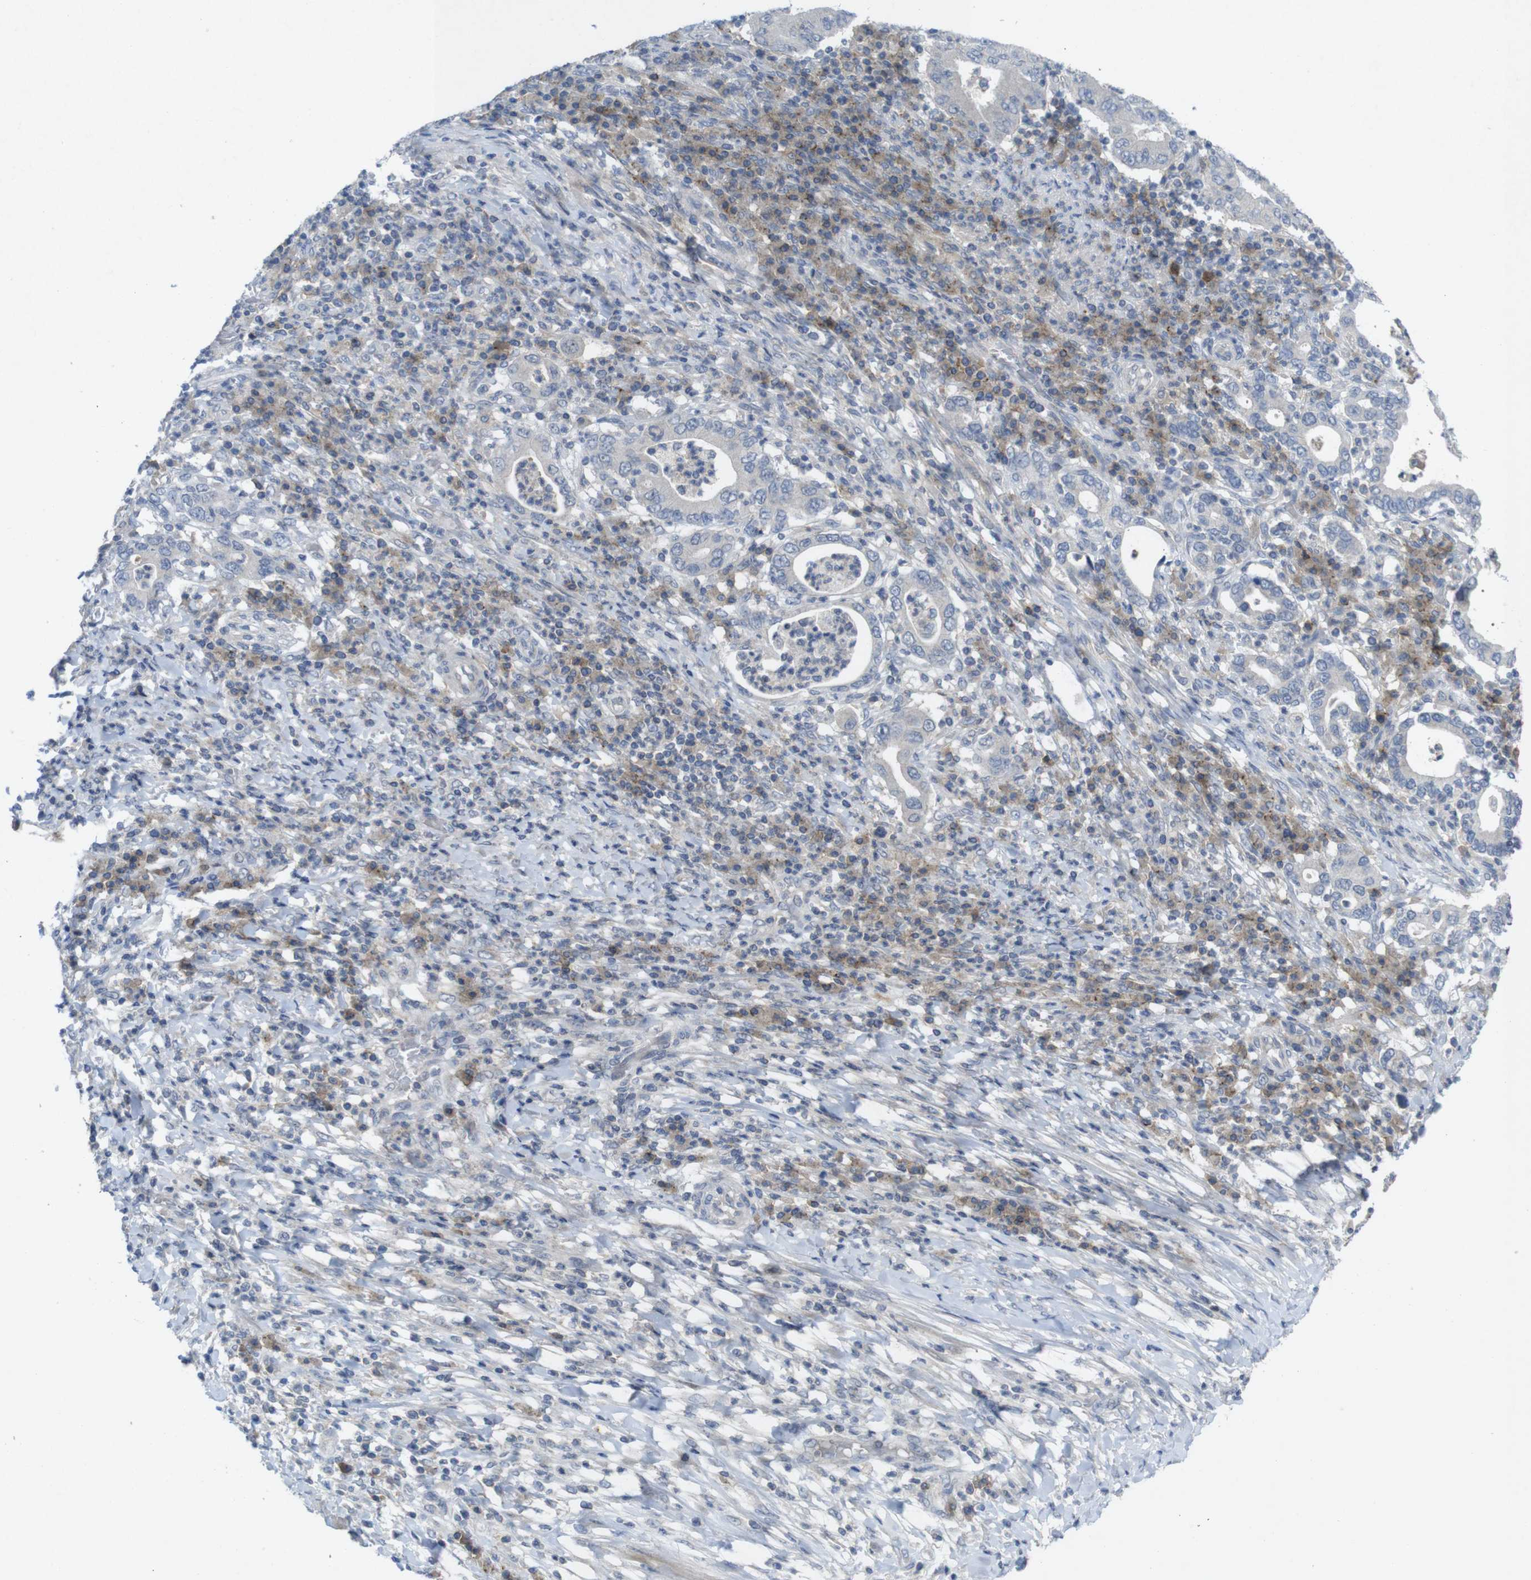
{"staining": {"intensity": "negative", "quantity": "none", "location": "none"}, "tissue": "stomach cancer", "cell_type": "Tumor cells", "image_type": "cancer", "snomed": [{"axis": "morphology", "description": "Normal tissue, NOS"}, {"axis": "morphology", "description": "Adenocarcinoma, NOS"}, {"axis": "topography", "description": "Esophagus"}, {"axis": "topography", "description": "Stomach, upper"}, {"axis": "topography", "description": "Peripheral nerve tissue"}], "caption": "An immunohistochemistry (IHC) photomicrograph of stomach cancer (adenocarcinoma) is shown. There is no staining in tumor cells of stomach cancer (adenocarcinoma).", "gene": "SLAMF7", "patient": {"sex": "male", "age": 62}}